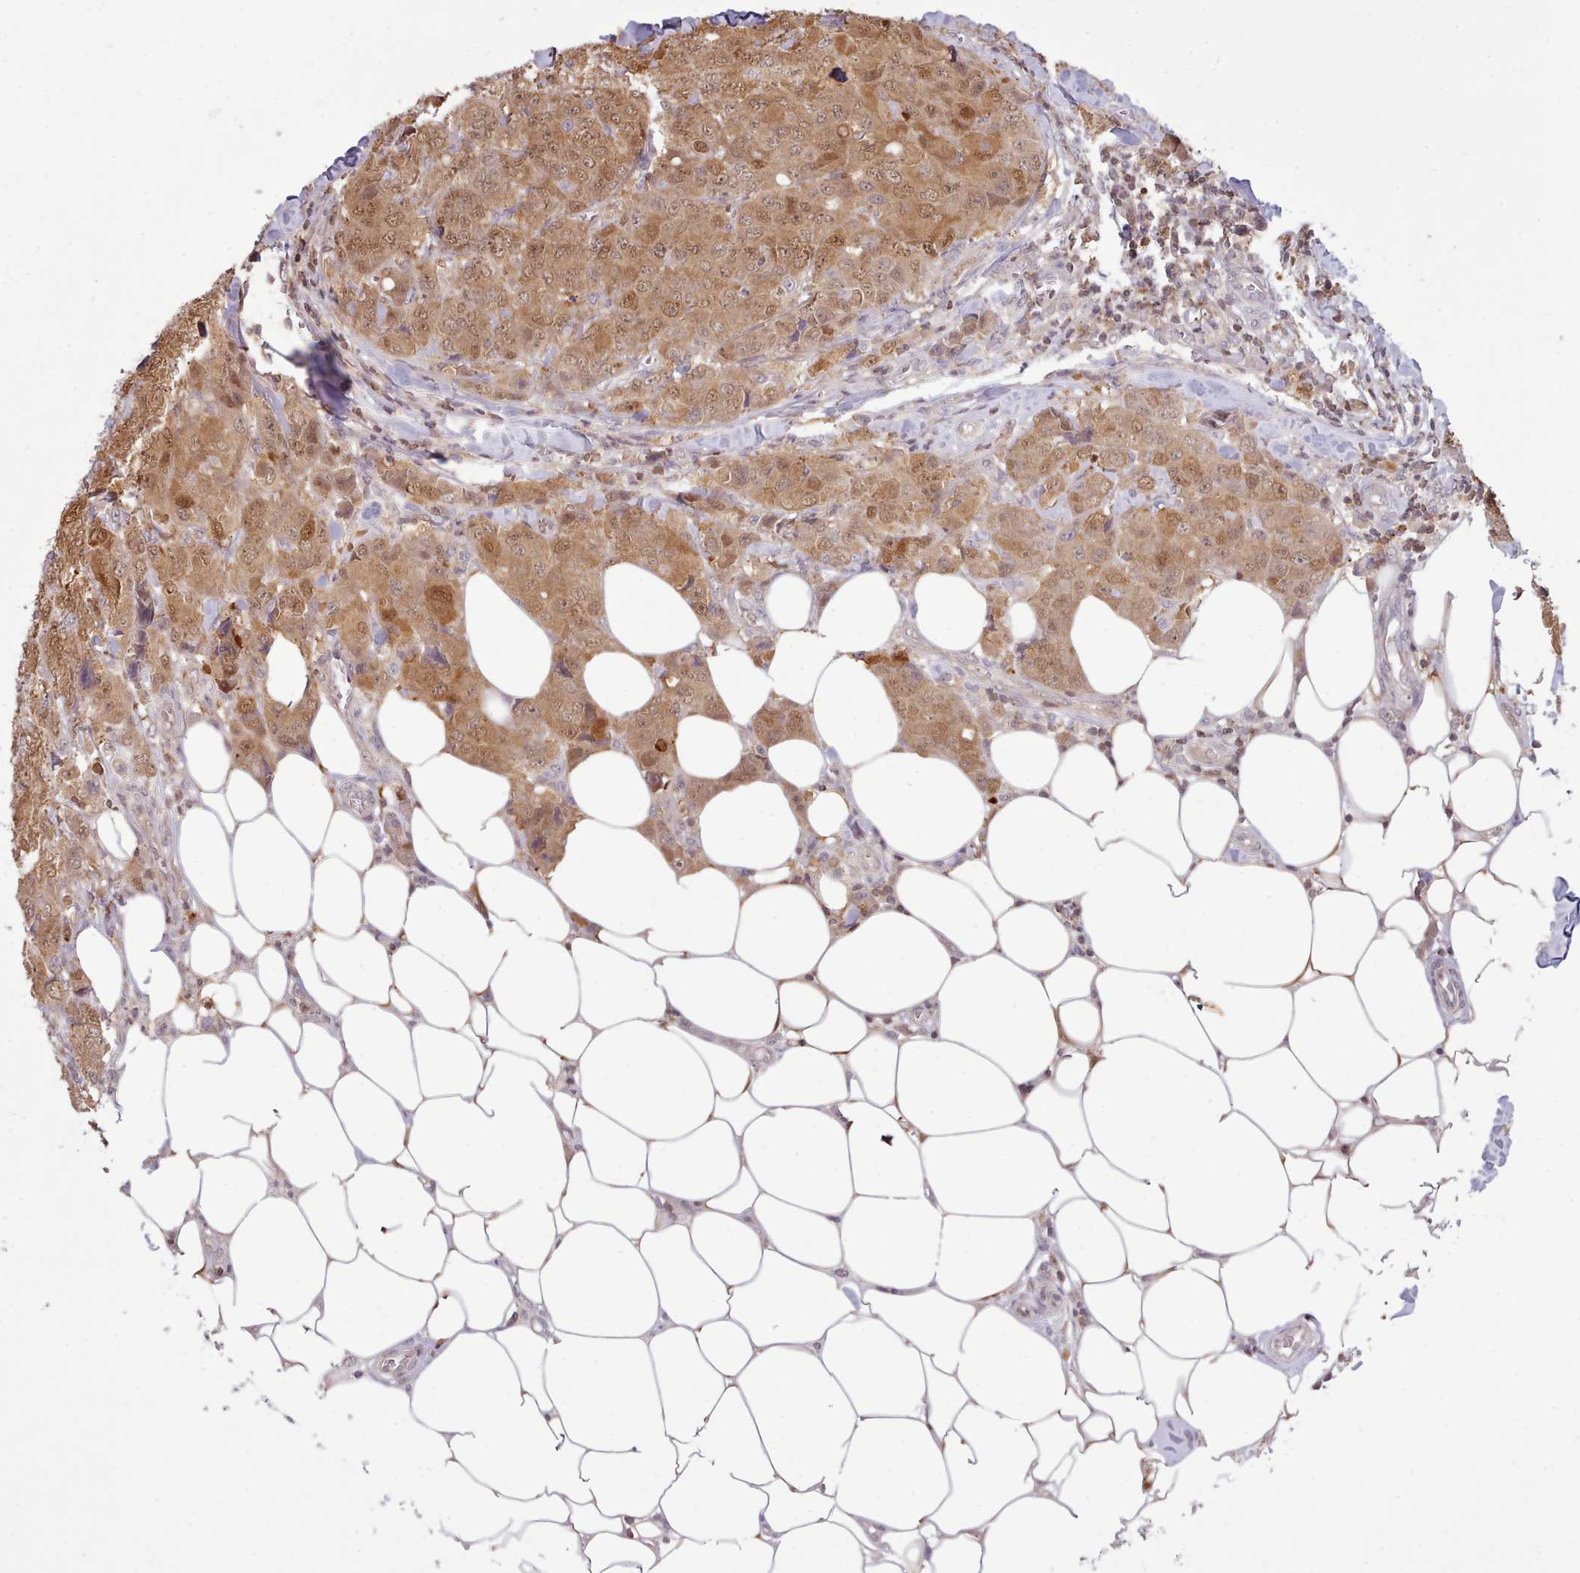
{"staining": {"intensity": "moderate", "quantity": ">75%", "location": "cytoplasmic/membranous,nuclear"}, "tissue": "breast cancer", "cell_type": "Tumor cells", "image_type": "cancer", "snomed": [{"axis": "morphology", "description": "Duct carcinoma"}, {"axis": "topography", "description": "Breast"}], "caption": "Immunohistochemistry staining of breast cancer (infiltrating ductal carcinoma), which demonstrates medium levels of moderate cytoplasmic/membranous and nuclear expression in about >75% of tumor cells indicating moderate cytoplasmic/membranous and nuclear protein positivity. The staining was performed using DAB (brown) for protein detection and nuclei were counterstained in hematoxylin (blue).", "gene": "ARL17A", "patient": {"sex": "female", "age": 43}}